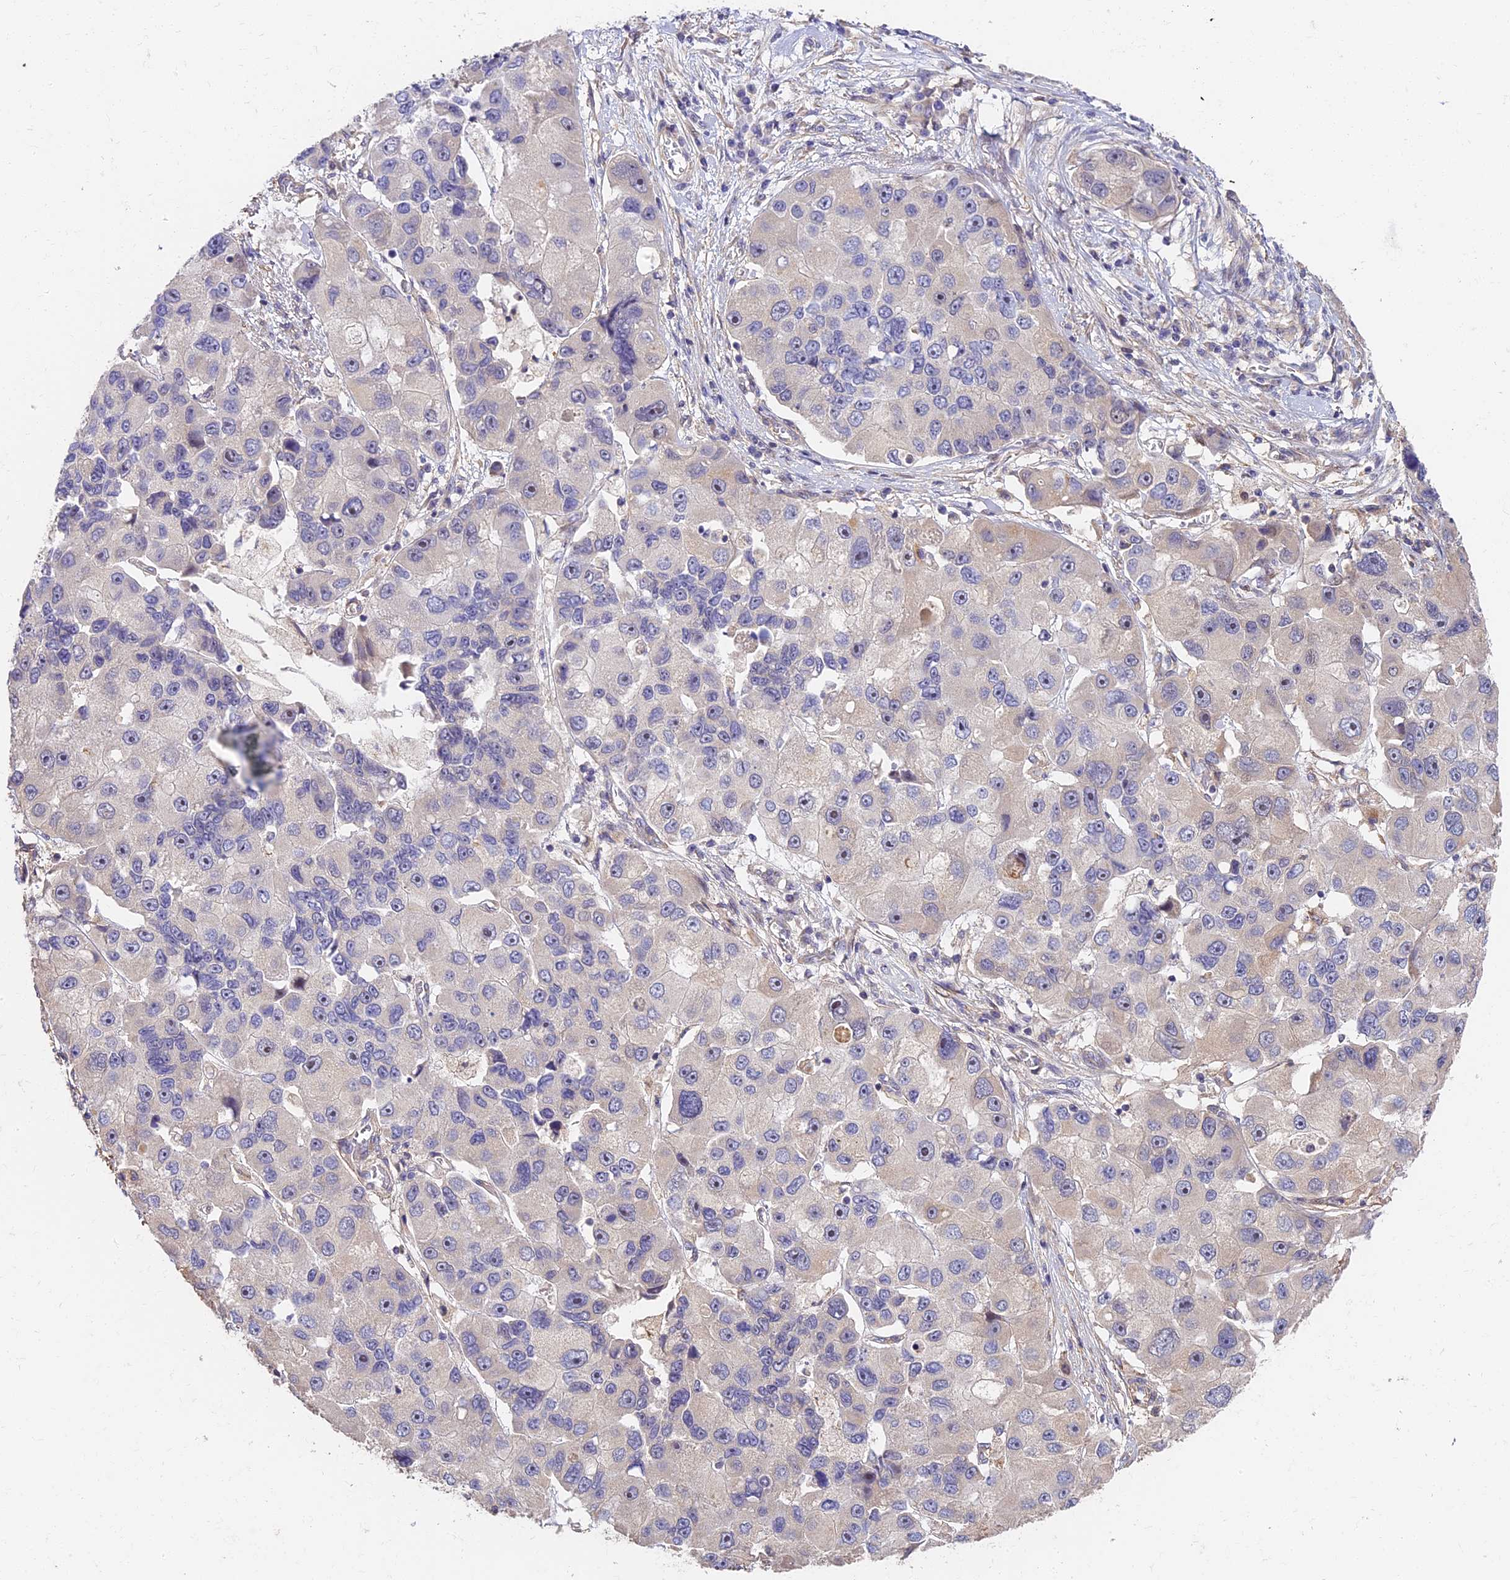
{"staining": {"intensity": "negative", "quantity": "none", "location": "none"}, "tissue": "lung cancer", "cell_type": "Tumor cells", "image_type": "cancer", "snomed": [{"axis": "morphology", "description": "Adenocarcinoma, NOS"}, {"axis": "topography", "description": "Lung"}], "caption": "Tumor cells are negative for brown protein staining in lung adenocarcinoma.", "gene": "ARHGAP17", "patient": {"sex": "female", "age": 54}}